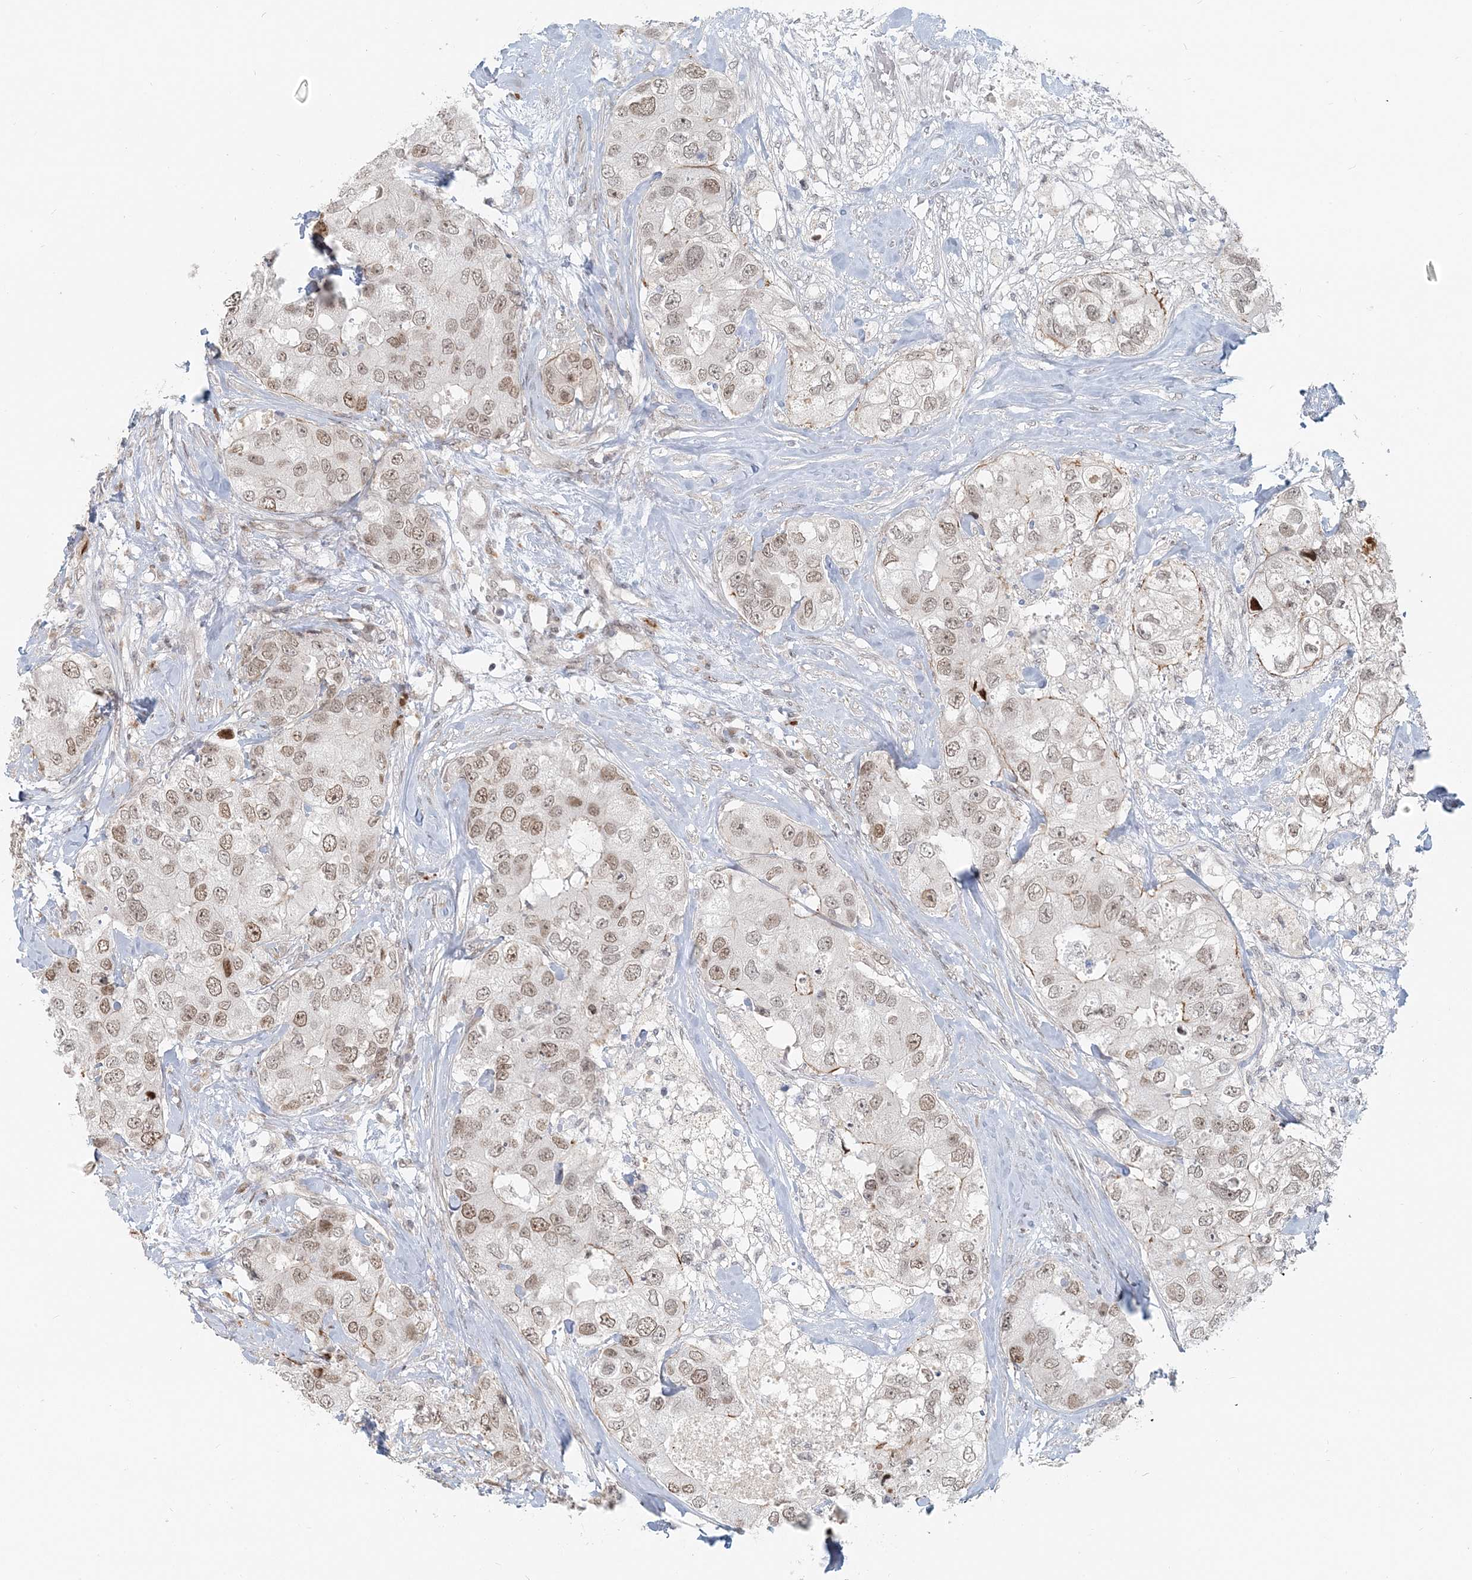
{"staining": {"intensity": "moderate", "quantity": "<25%", "location": "nuclear"}, "tissue": "breast cancer", "cell_type": "Tumor cells", "image_type": "cancer", "snomed": [{"axis": "morphology", "description": "Duct carcinoma"}, {"axis": "topography", "description": "Breast"}], "caption": "About <25% of tumor cells in breast intraductal carcinoma reveal moderate nuclear protein staining as visualized by brown immunohistochemical staining.", "gene": "BAZ1B", "patient": {"sex": "female", "age": 62}}